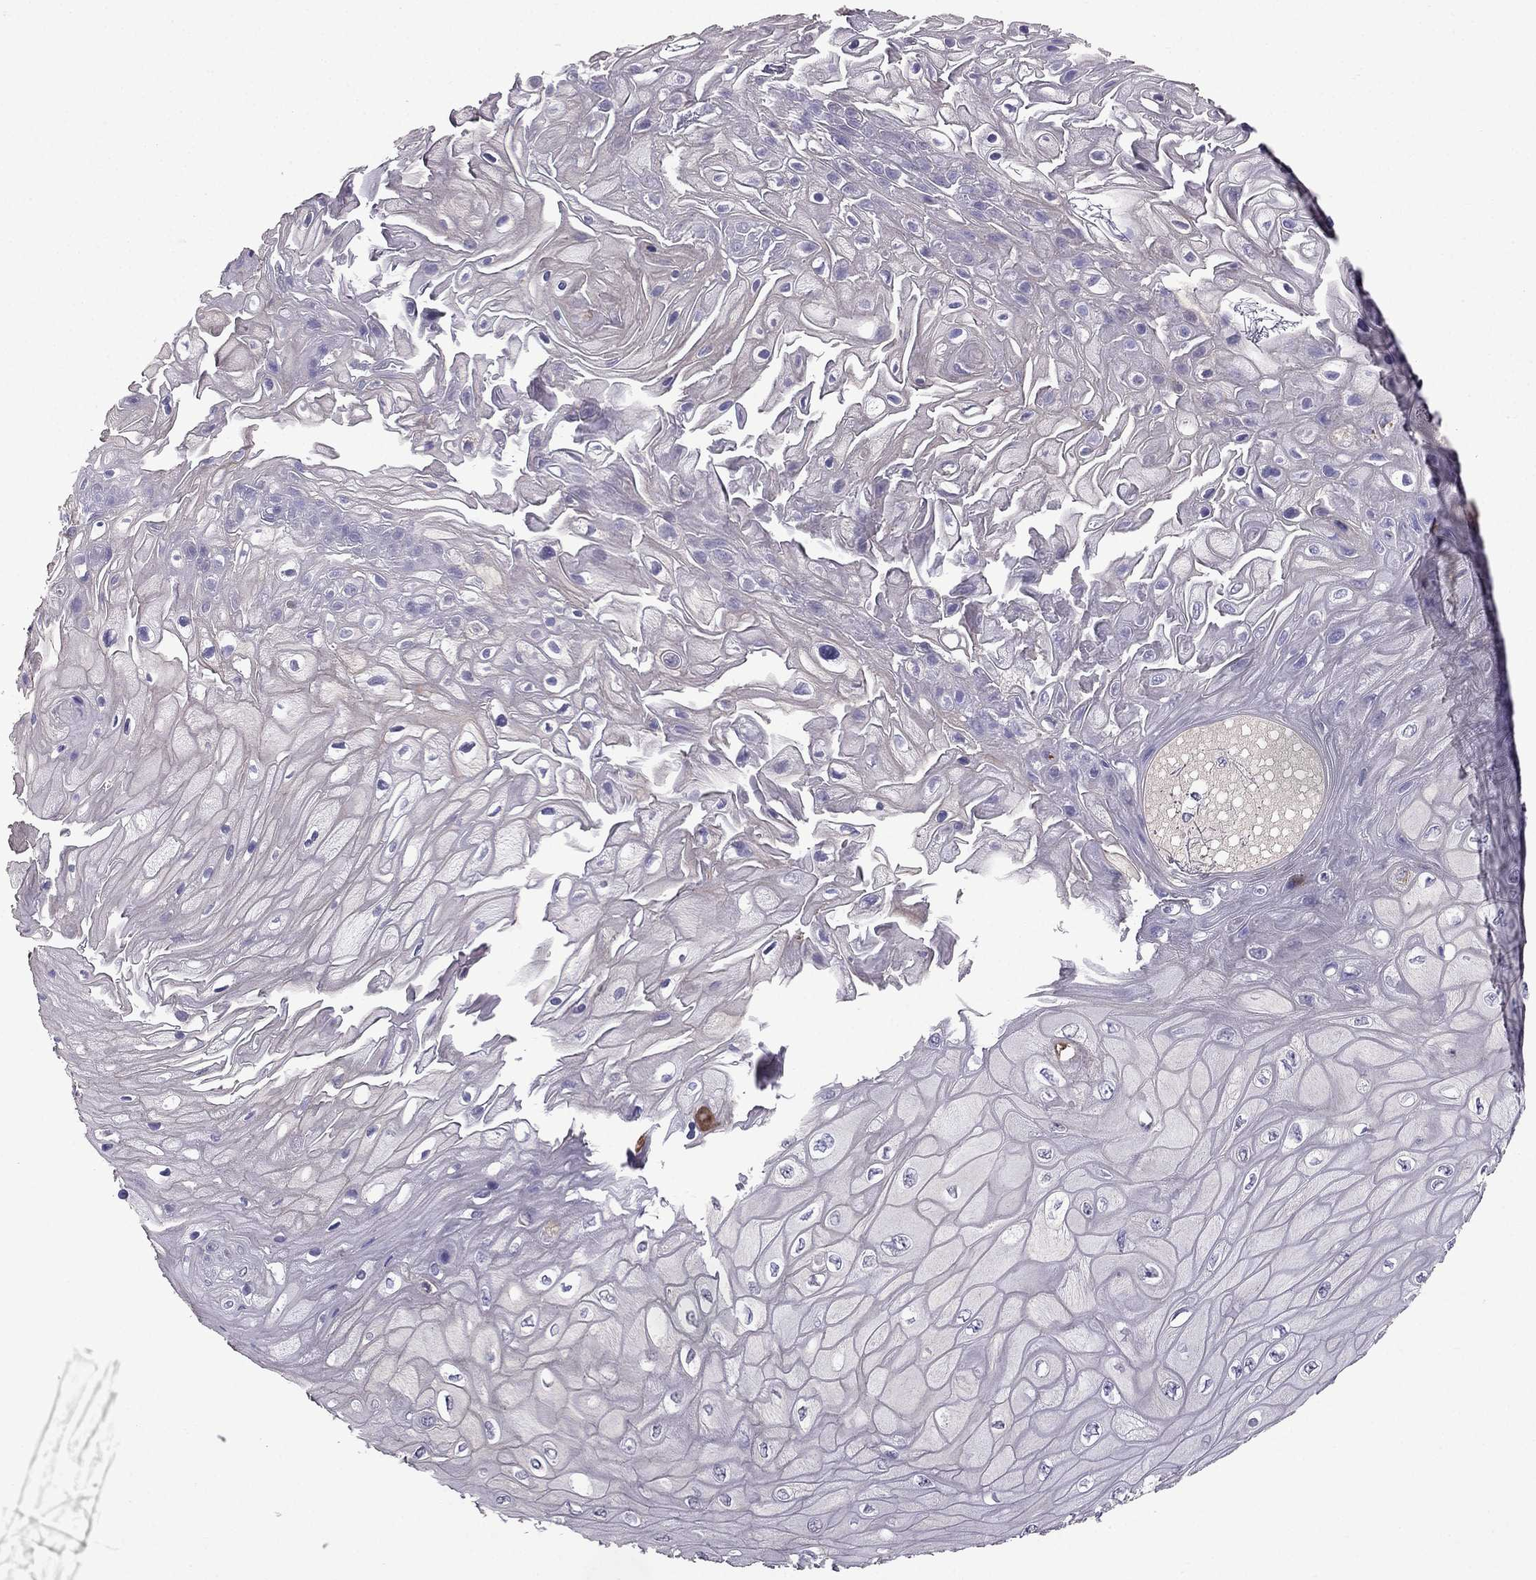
{"staining": {"intensity": "negative", "quantity": "none", "location": "none"}, "tissue": "skin cancer", "cell_type": "Tumor cells", "image_type": "cancer", "snomed": [{"axis": "morphology", "description": "Squamous cell carcinoma, NOS"}, {"axis": "topography", "description": "Skin"}], "caption": "Immunohistochemistry of human skin squamous cell carcinoma shows no expression in tumor cells.", "gene": "SCG5", "patient": {"sex": "male", "age": 62}}